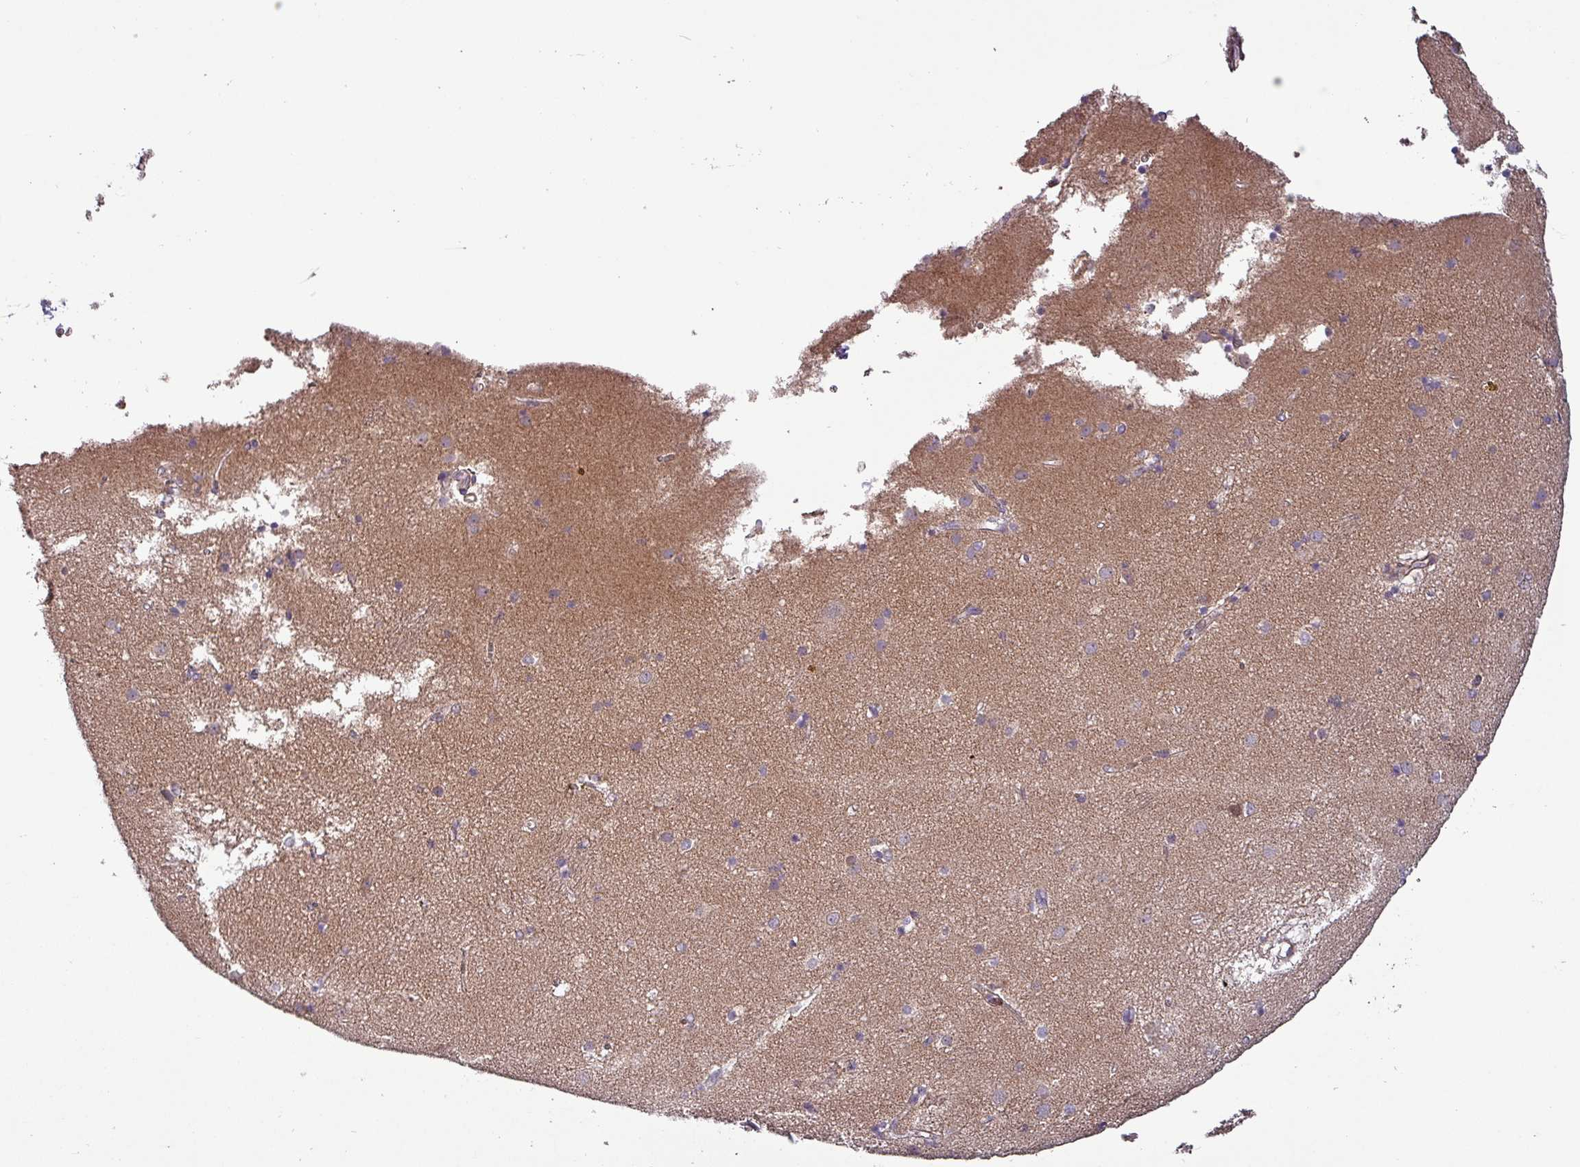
{"staining": {"intensity": "weak", "quantity": "<25%", "location": "cytoplasmic/membranous"}, "tissue": "caudate", "cell_type": "Glial cells", "image_type": "normal", "snomed": [{"axis": "morphology", "description": "Normal tissue, NOS"}, {"axis": "topography", "description": "Lateral ventricle wall"}], "caption": "Normal caudate was stained to show a protein in brown. There is no significant staining in glial cells. (DAB (3,3'-diaminobenzidine) immunohistochemistry, high magnification).", "gene": "TPRA1", "patient": {"sex": "male", "age": 70}}